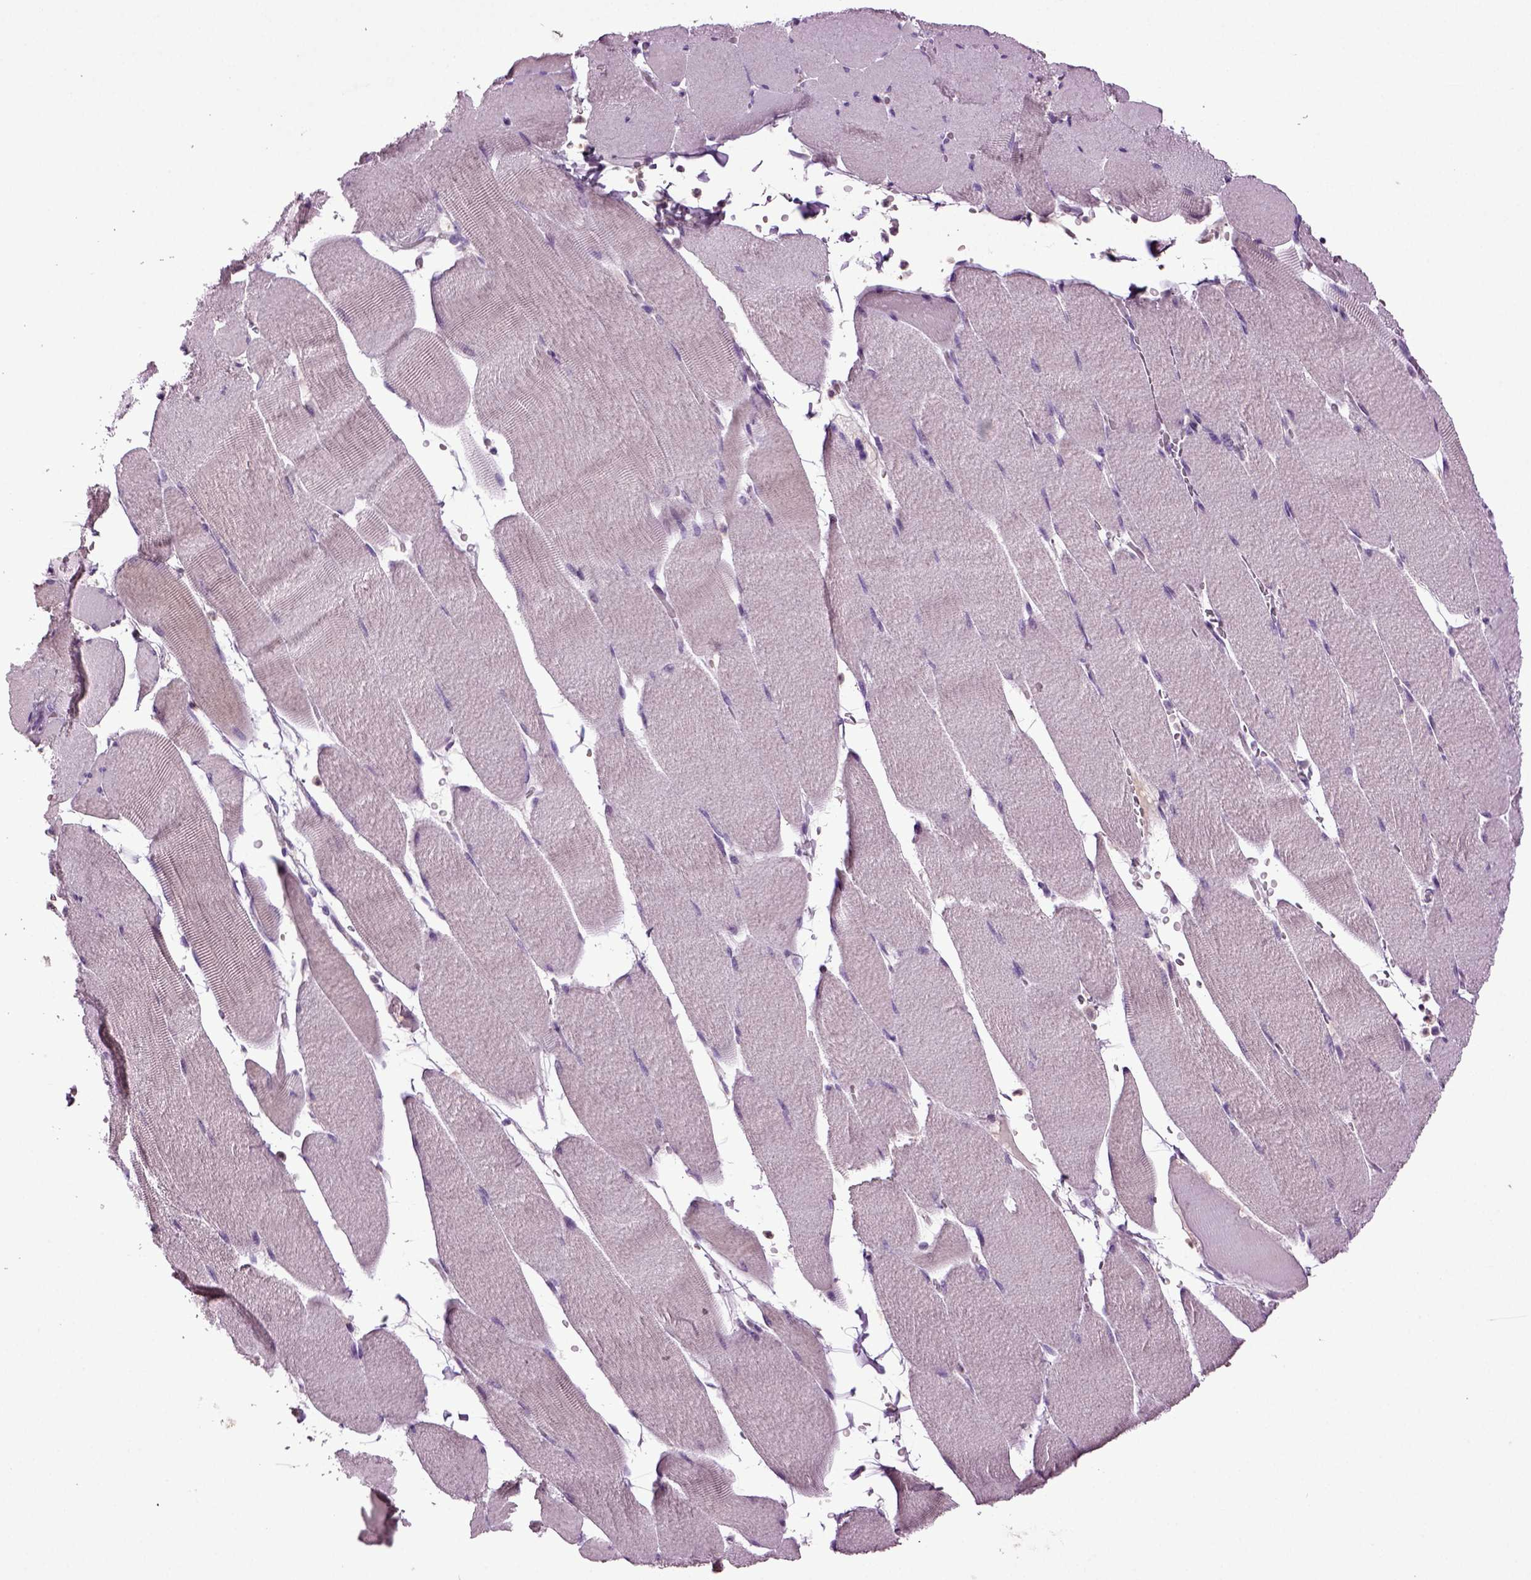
{"staining": {"intensity": "negative", "quantity": "none", "location": "none"}, "tissue": "skeletal muscle", "cell_type": "Myocytes", "image_type": "normal", "snomed": [{"axis": "morphology", "description": "Normal tissue, NOS"}, {"axis": "topography", "description": "Skeletal muscle"}], "caption": "This is a micrograph of immunohistochemistry staining of unremarkable skeletal muscle, which shows no staining in myocytes. Brightfield microscopy of IHC stained with DAB (3,3'-diaminobenzidine) (brown) and hematoxylin (blue), captured at high magnification.", "gene": "FGF11", "patient": {"sex": "male", "age": 56}}